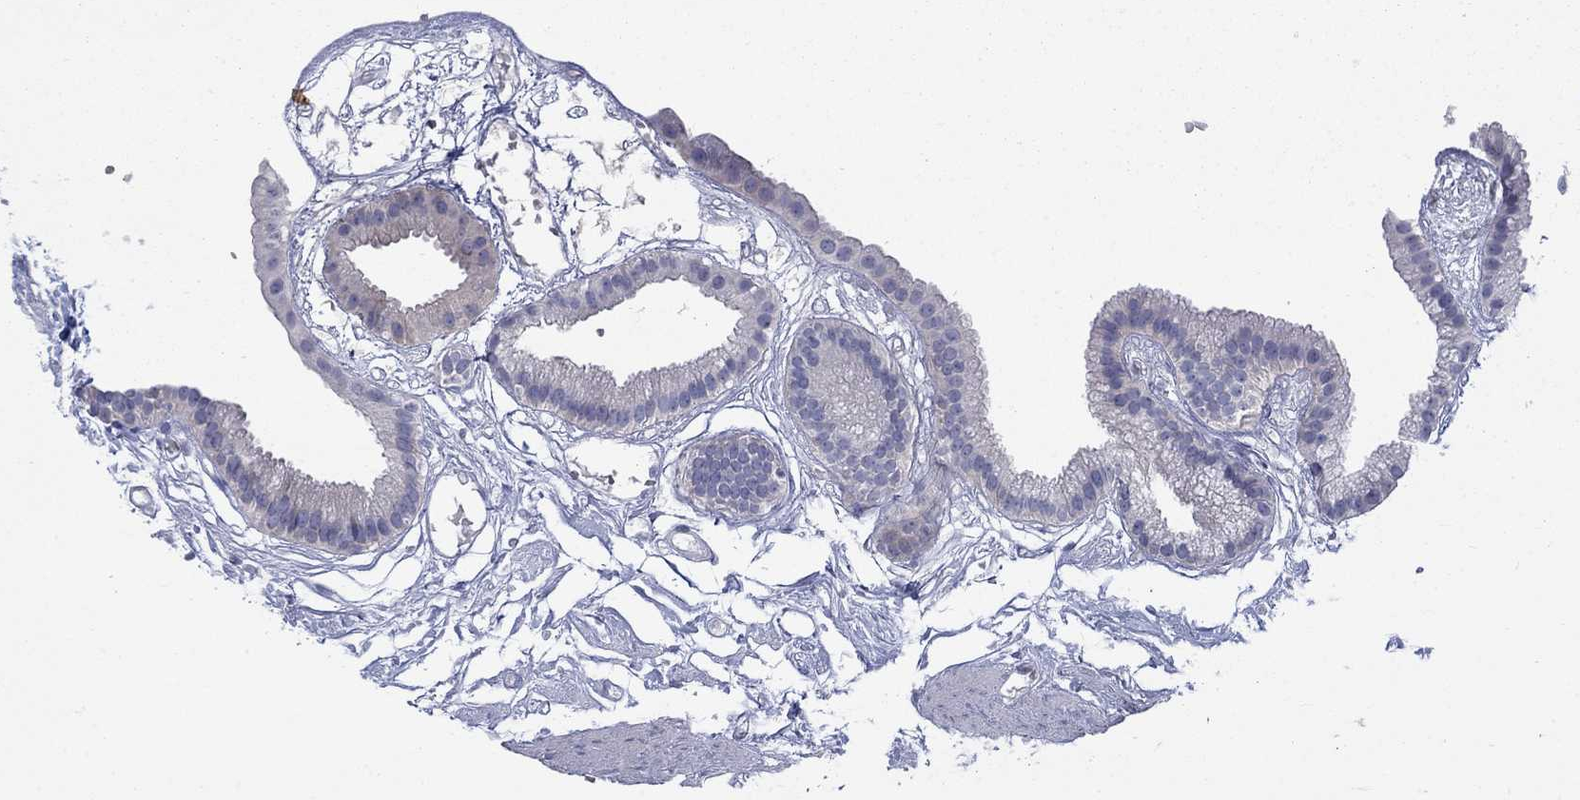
{"staining": {"intensity": "negative", "quantity": "none", "location": "none"}, "tissue": "gallbladder", "cell_type": "Glandular cells", "image_type": "normal", "snomed": [{"axis": "morphology", "description": "Normal tissue, NOS"}, {"axis": "topography", "description": "Gallbladder"}], "caption": "Protein analysis of normal gallbladder demonstrates no significant expression in glandular cells. (Immunohistochemistry, brightfield microscopy, high magnification).", "gene": "FXR1", "patient": {"sex": "female", "age": 45}}